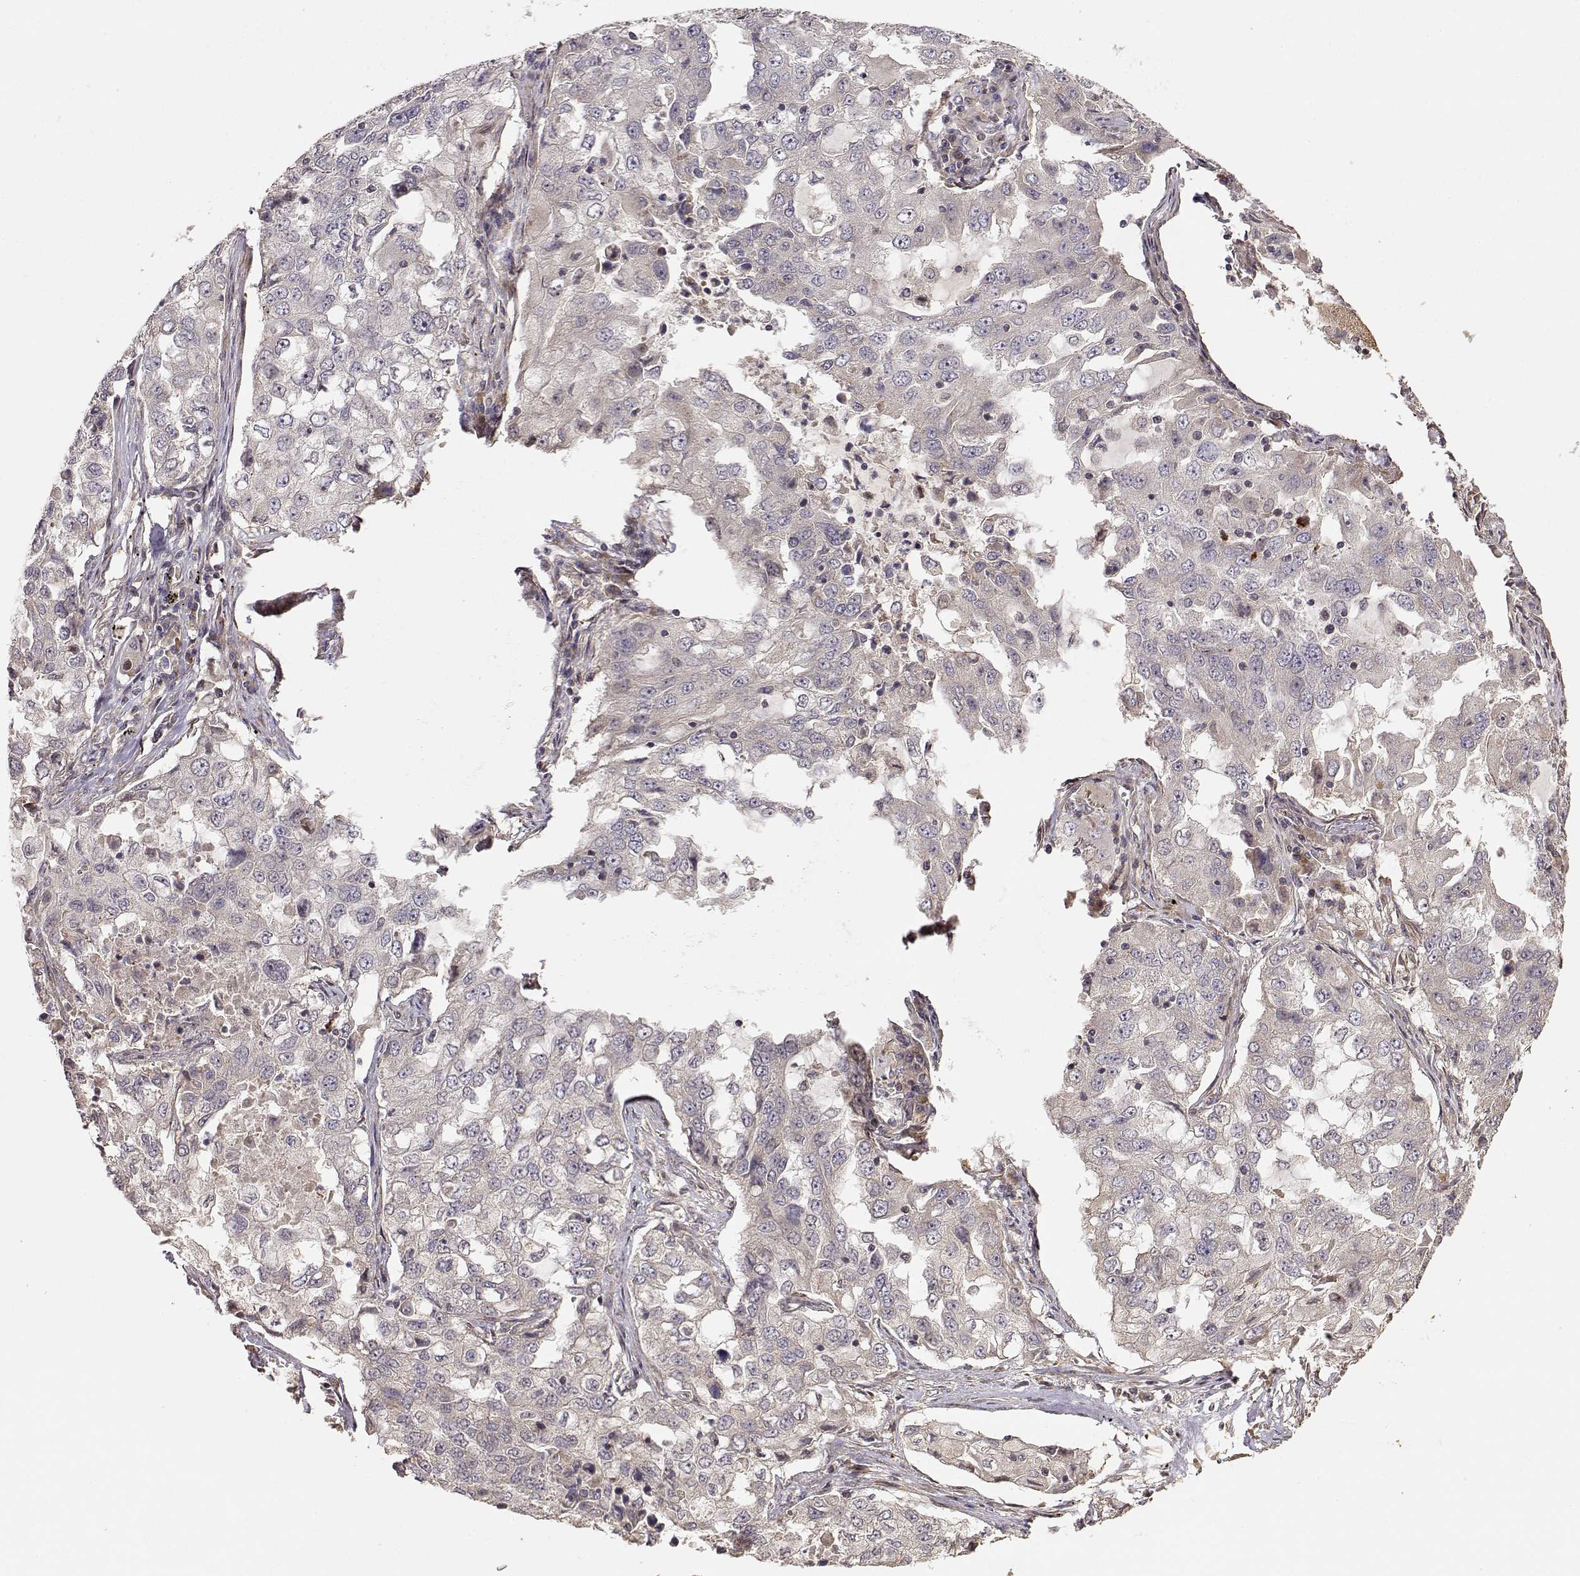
{"staining": {"intensity": "negative", "quantity": "none", "location": "none"}, "tissue": "lung cancer", "cell_type": "Tumor cells", "image_type": "cancer", "snomed": [{"axis": "morphology", "description": "Adenocarcinoma, NOS"}, {"axis": "topography", "description": "Lung"}], "caption": "Immunohistochemical staining of human lung adenocarcinoma demonstrates no significant positivity in tumor cells.", "gene": "PICK1", "patient": {"sex": "female", "age": 61}}